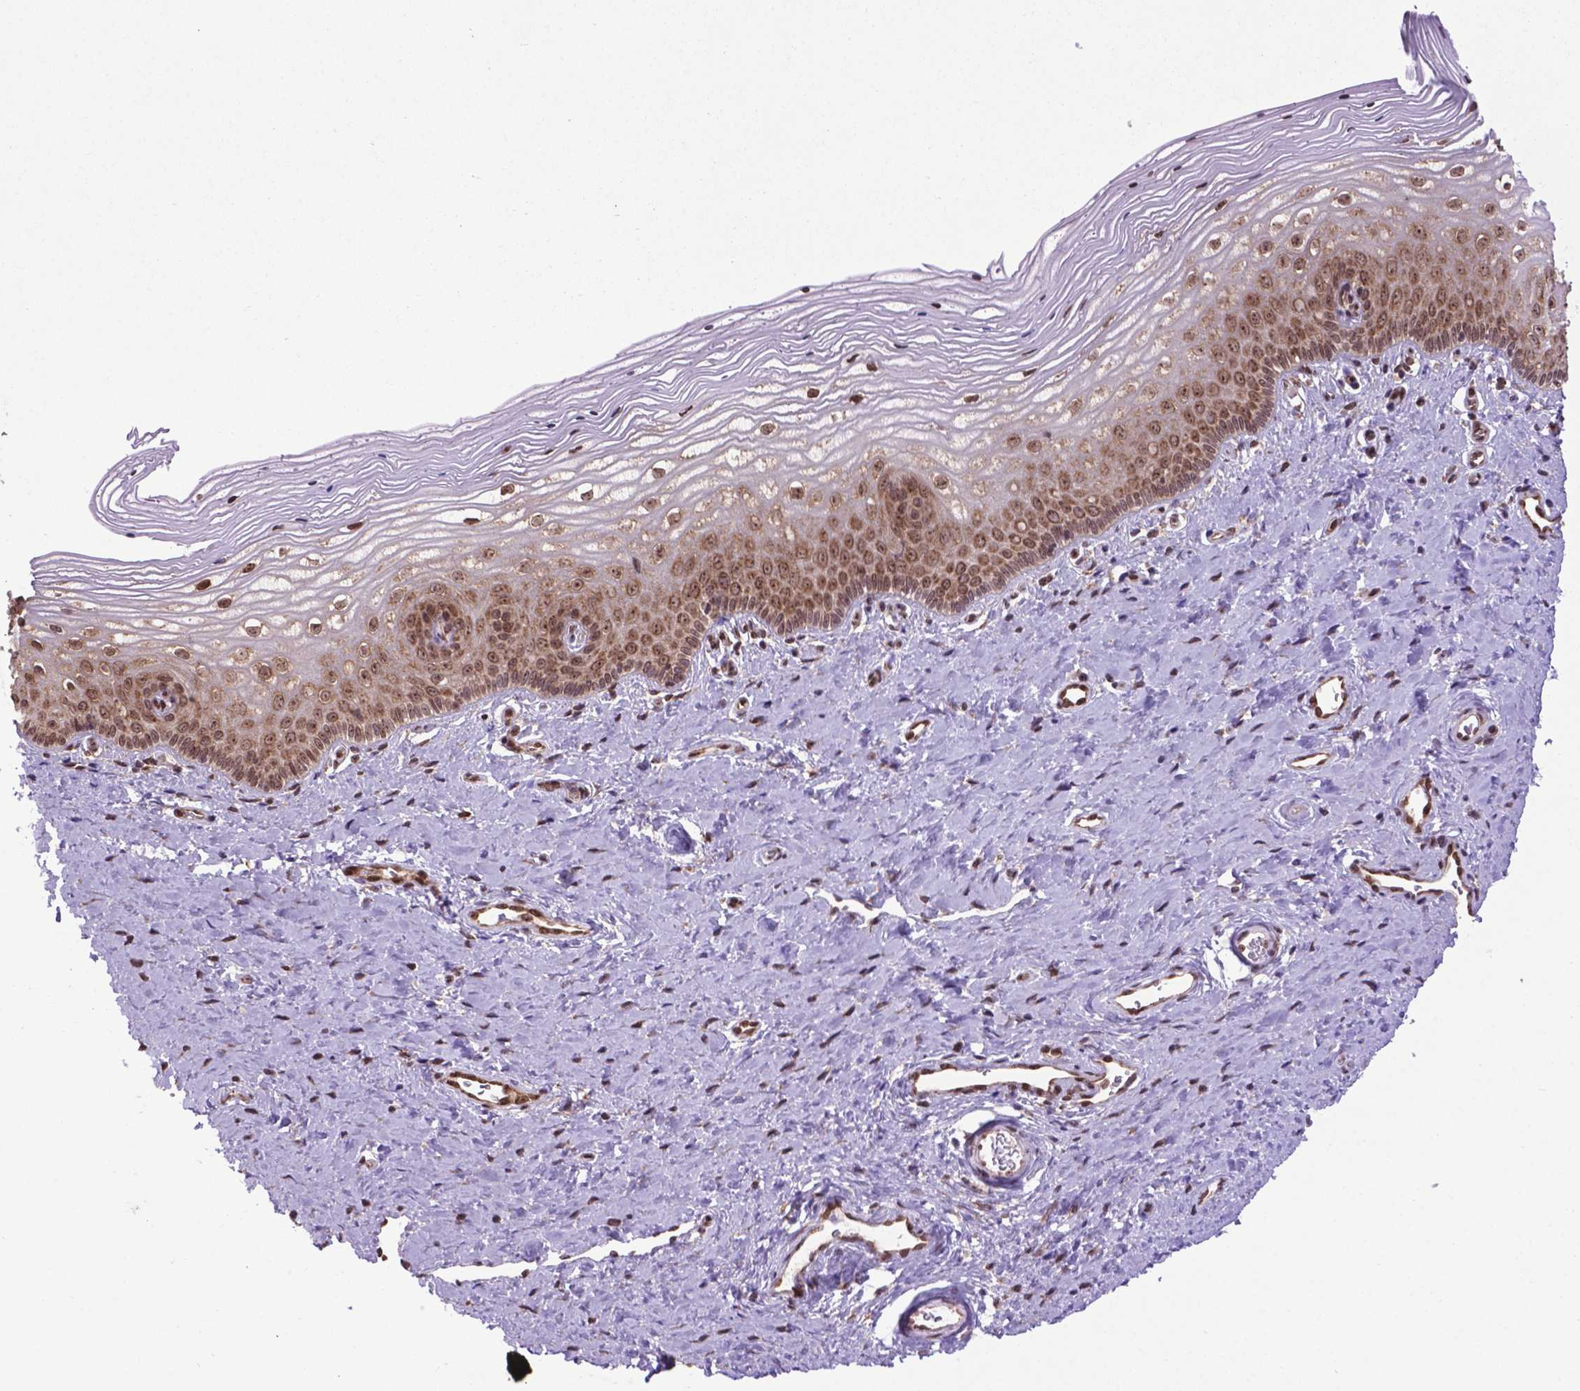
{"staining": {"intensity": "moderate", "quantity": ">75%", "location": "cytoplasmic/membranous,nuclear"}, "tissue": "vagina", "cell_type": "Squamous epithelial cells", "image_type": "normal", "snomed": [{"axis": "morphology", "description": "Normal tissue, NOS"}, {"axis": "topography", "description": "Vagina"}], "caption": "A medium amount of moderate cytoplasmic/membranous,nuclear positivity is present in approximately >75% of squamous epithelial cells in benign vagina.", "gene": "ENSG00000269590", "patient": {"sex": "female", "age": 39}}